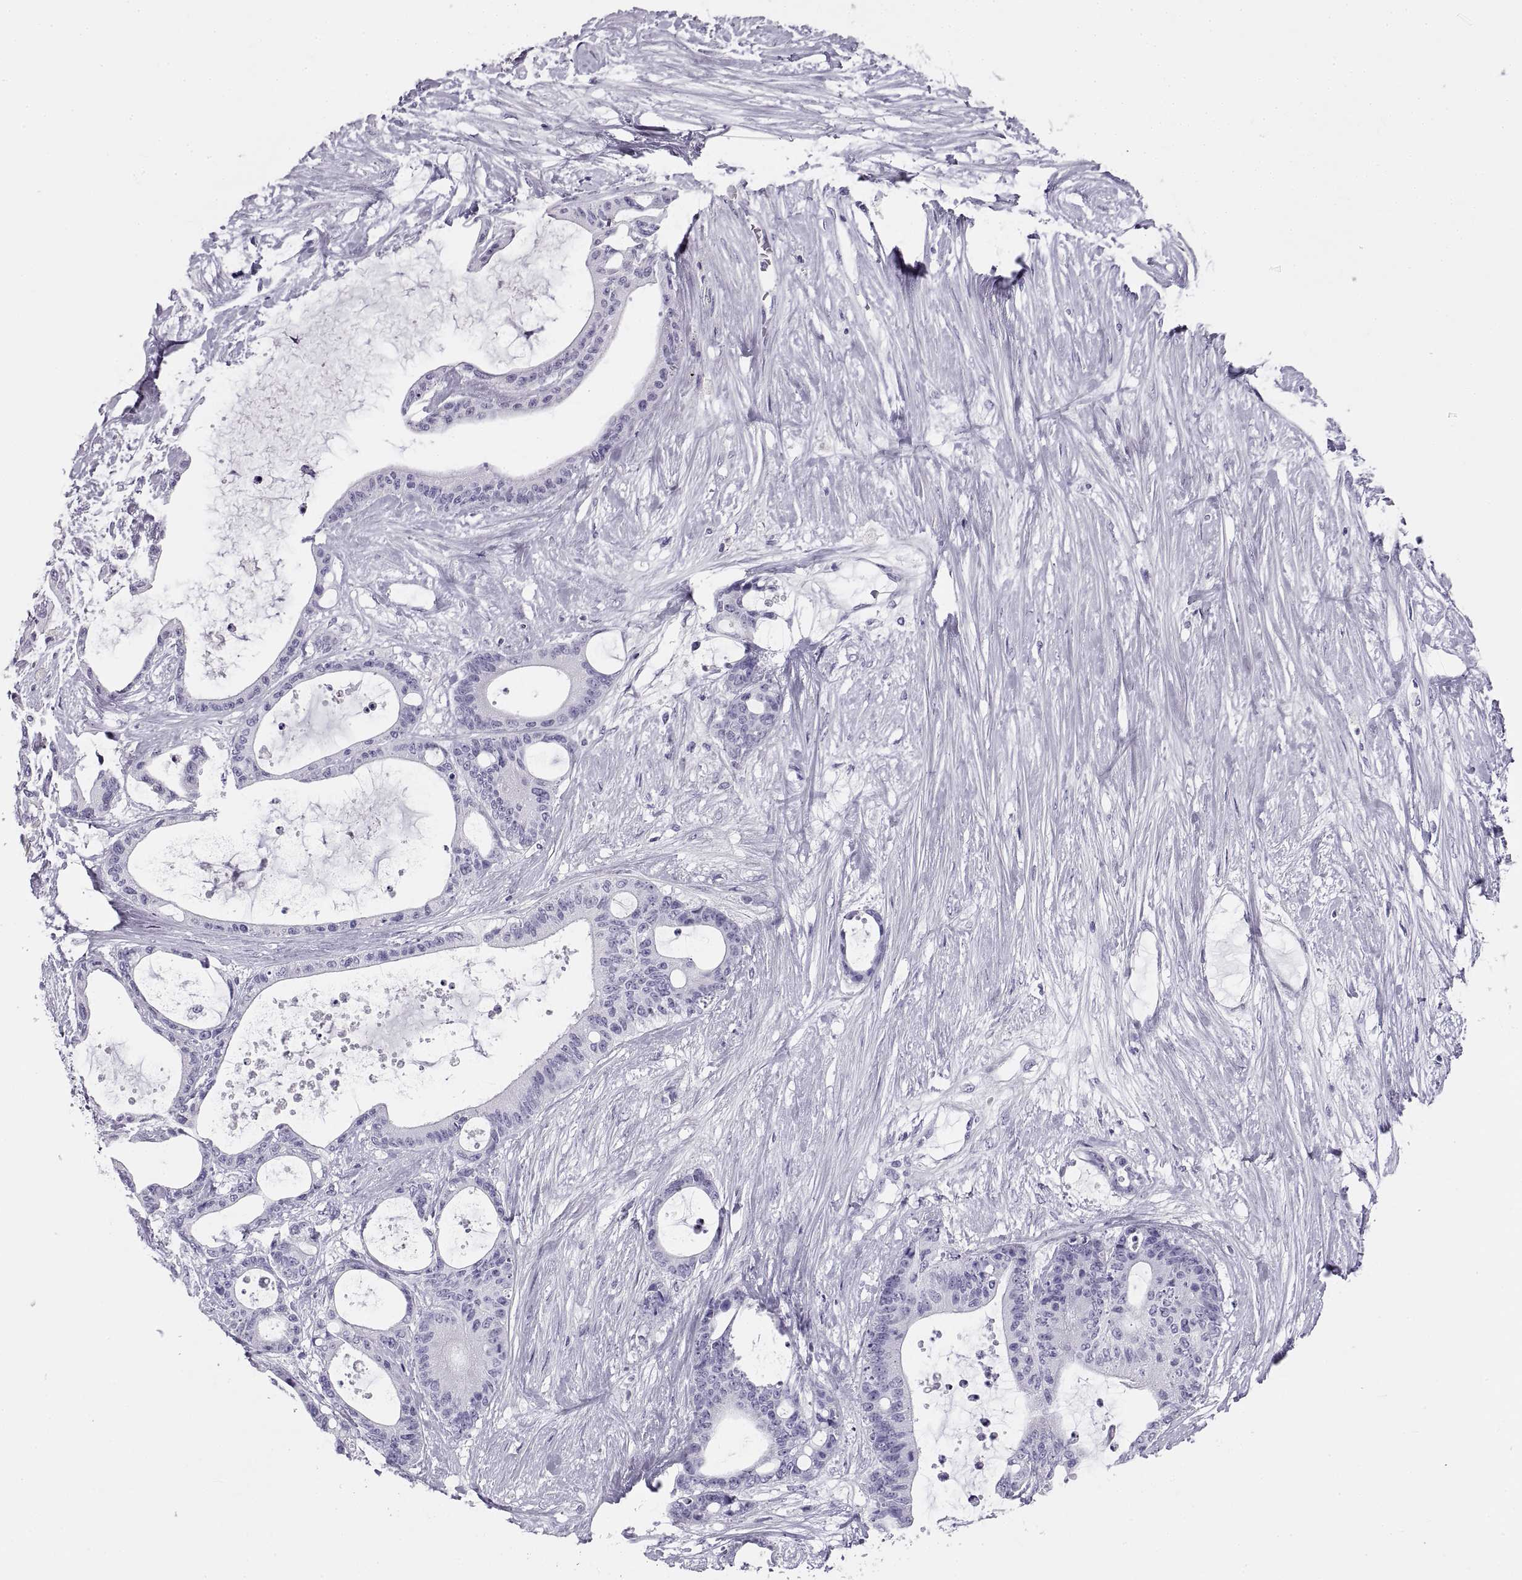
{"staining": {"intensity": "negative", "quantity": "none", "location": "none"}, "tissue": "liver cancer", "cell_type": "Tumor cells", "image_type": "cancer", "snomed": [{"axis": "morphology", "description": "Normal tissue, NOS"}, {"axis": "morphology", "description": "Cholangiocarcinoma"}, {"axis": "topography", "description": "Liver"}, {"axis": "topography", "description": "Peripheral nerve tissue"}], "caption": "DAB immunohistochemical staining of cholangiocarcinoma (liver) shows no significant expression in tumor cells.", "gene": "RLBP1", "patient": {"sex": "female", "age": 73}}